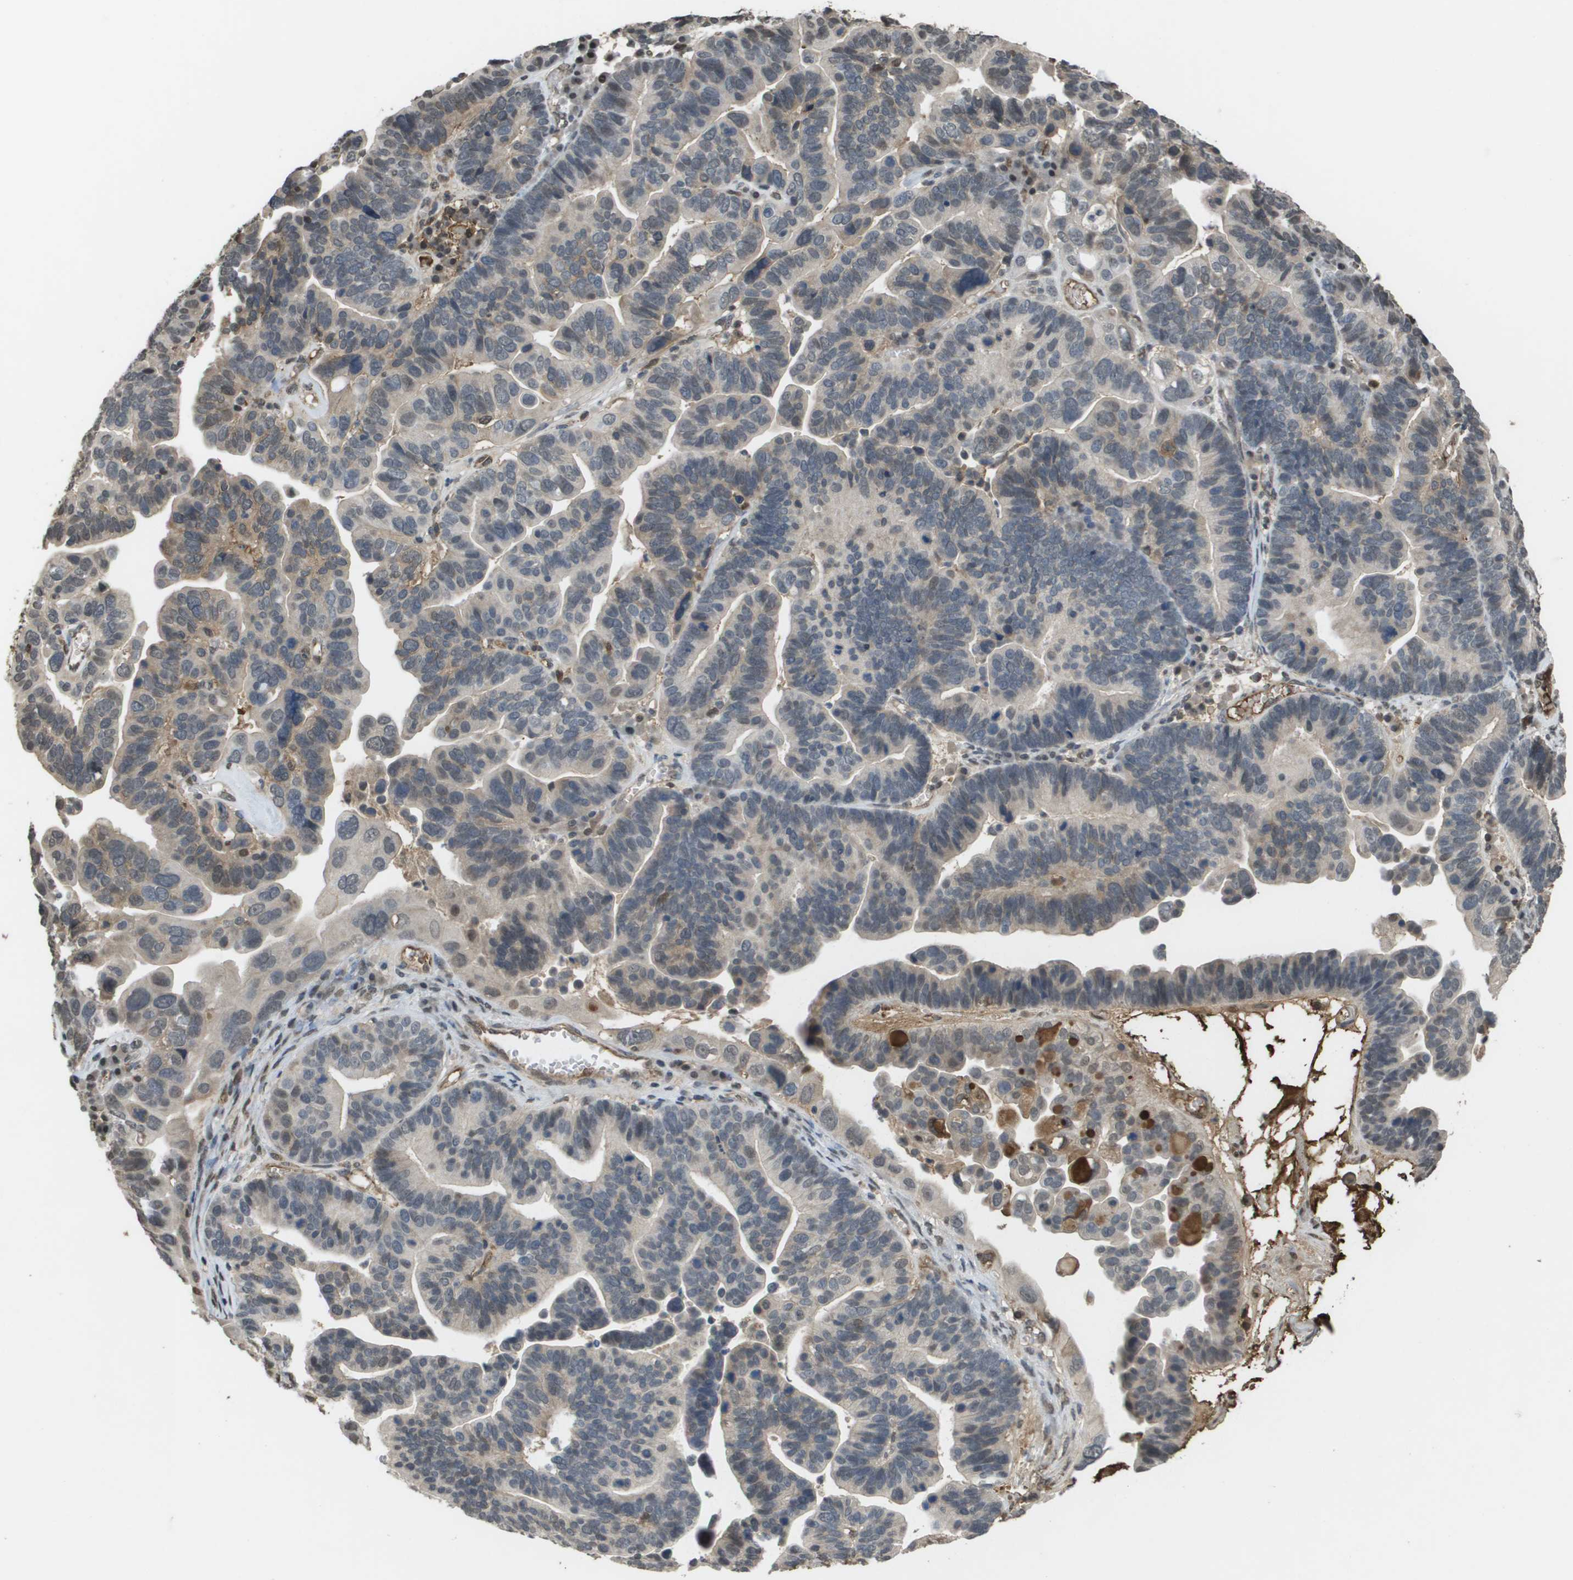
{"staining": {"intensity": "weak", "quantity": "<25%", "location": "cytoplasmic/membranous"}, "tissue": "ovarian cancer", "cell_type": "Tumor cells", "image_type": "cancer", "snomed": [{"axis": "morphology", "description": "Cystadenocarcinoma, serous, NOS"}, {"axis": "topography", "description": "Ovary"}], "caption": "Tumor cells show no significant protein positivity in serous cystadenocarcinoma (ovarian).", "gene": "NDRG2", "patient": {"sex": "female", "age": 56}}